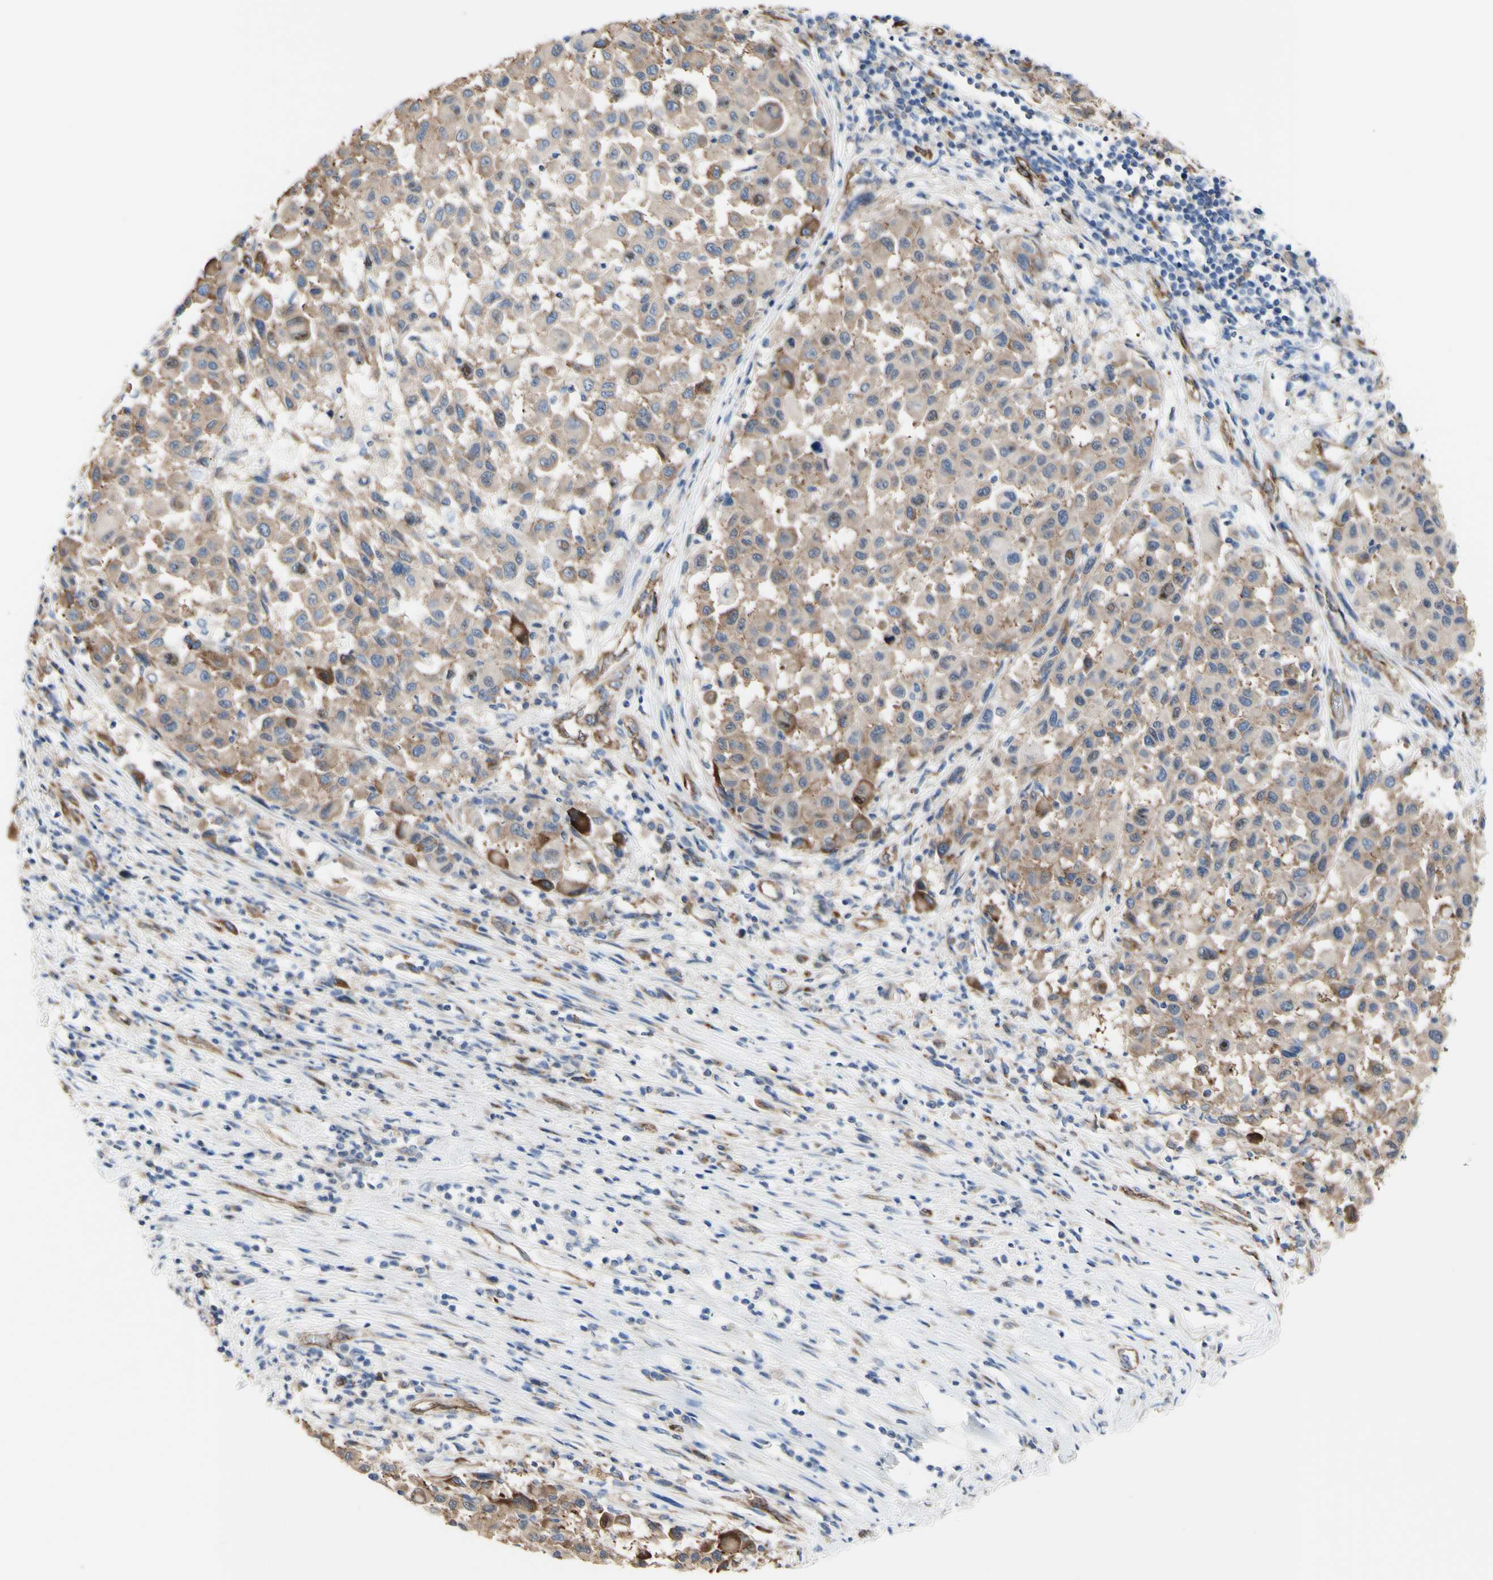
{"staining": {"intensity": "moderate", "quantity": ">75%", "location": "cytoplasmic/membranous"}, "tissue": "melanoma", "cell_type": "Tumor cells", "image_type": "cancer", "snomed": [{"axis": "morphology", "description": "Malignant melanoma, Metastatic site"}, {"axis": "topography", "description": "Lymph node"}], "caption": "An immunohistochemistry histopathology image of neoplastic tissue is shown. Protein staining in brown highlights moderate cytoplasmic/membranous positivity in melanoma within tumor cells. The protein of interest is shown in brown color, while the nuclei are stained blue.", "gene": "LRIG3", "patient": {"sex": "male", "age": 61}}